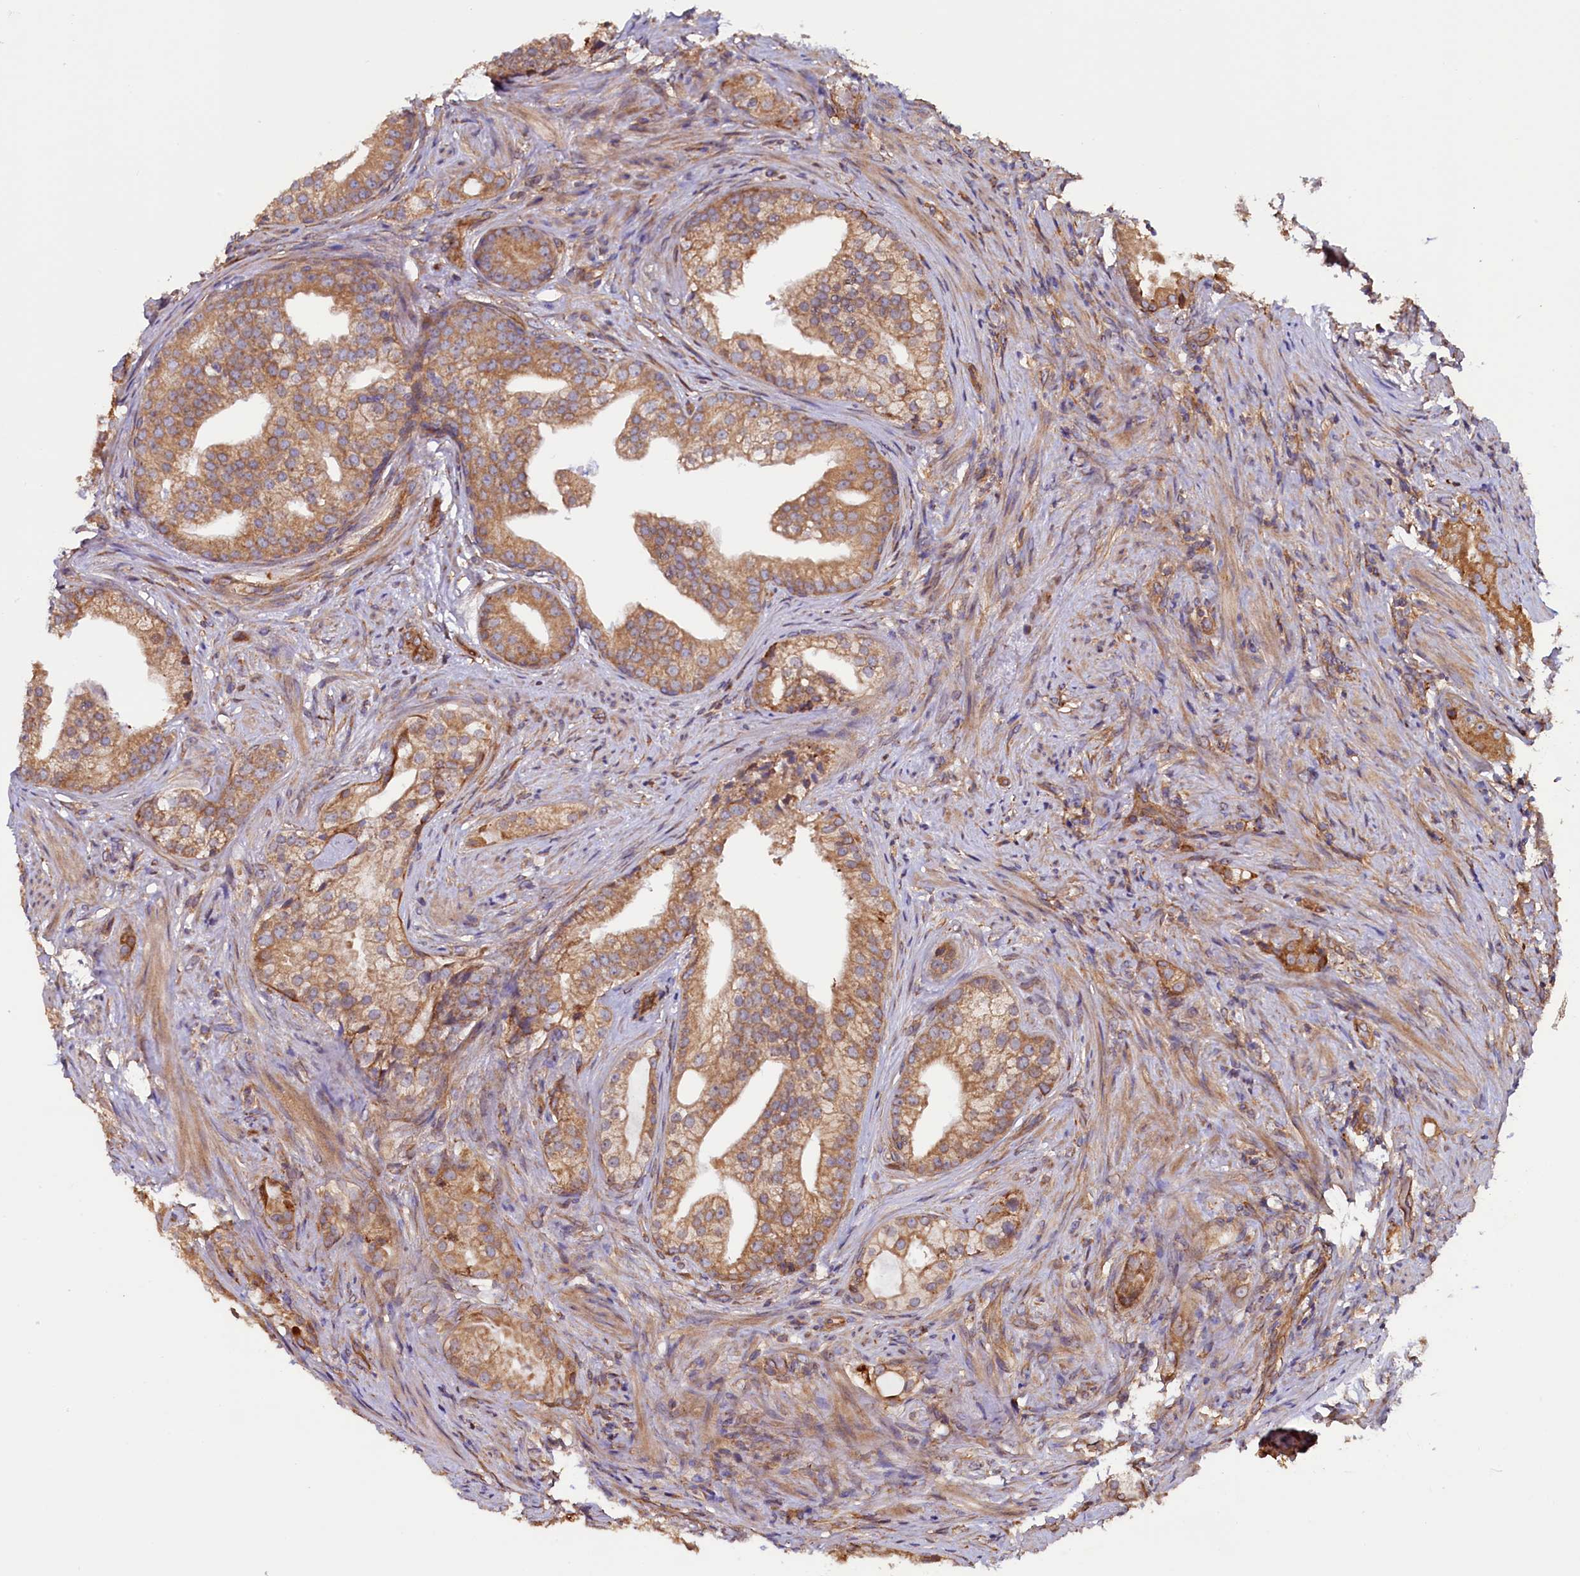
{"staining": {"intensity": "moderate", "quantity": ">75%", "location": "cytoplasmic/membranous"}, "tissue": "prostate cancer", "cell_type": "Tumor cells", "image_type": "cancer", "snomed": [{"axis": "morphology", "description": "Adenocarcinoma, Low grade"}, {"axis": "topography", "description": "Prostate"}], "caption": "Prostate low-grade adenocarcinoma stained with a protein marker shows moderate staining in tumor cells.", "gene": "ATXN2L", "patient": {"sex": "male", "age": 71}}